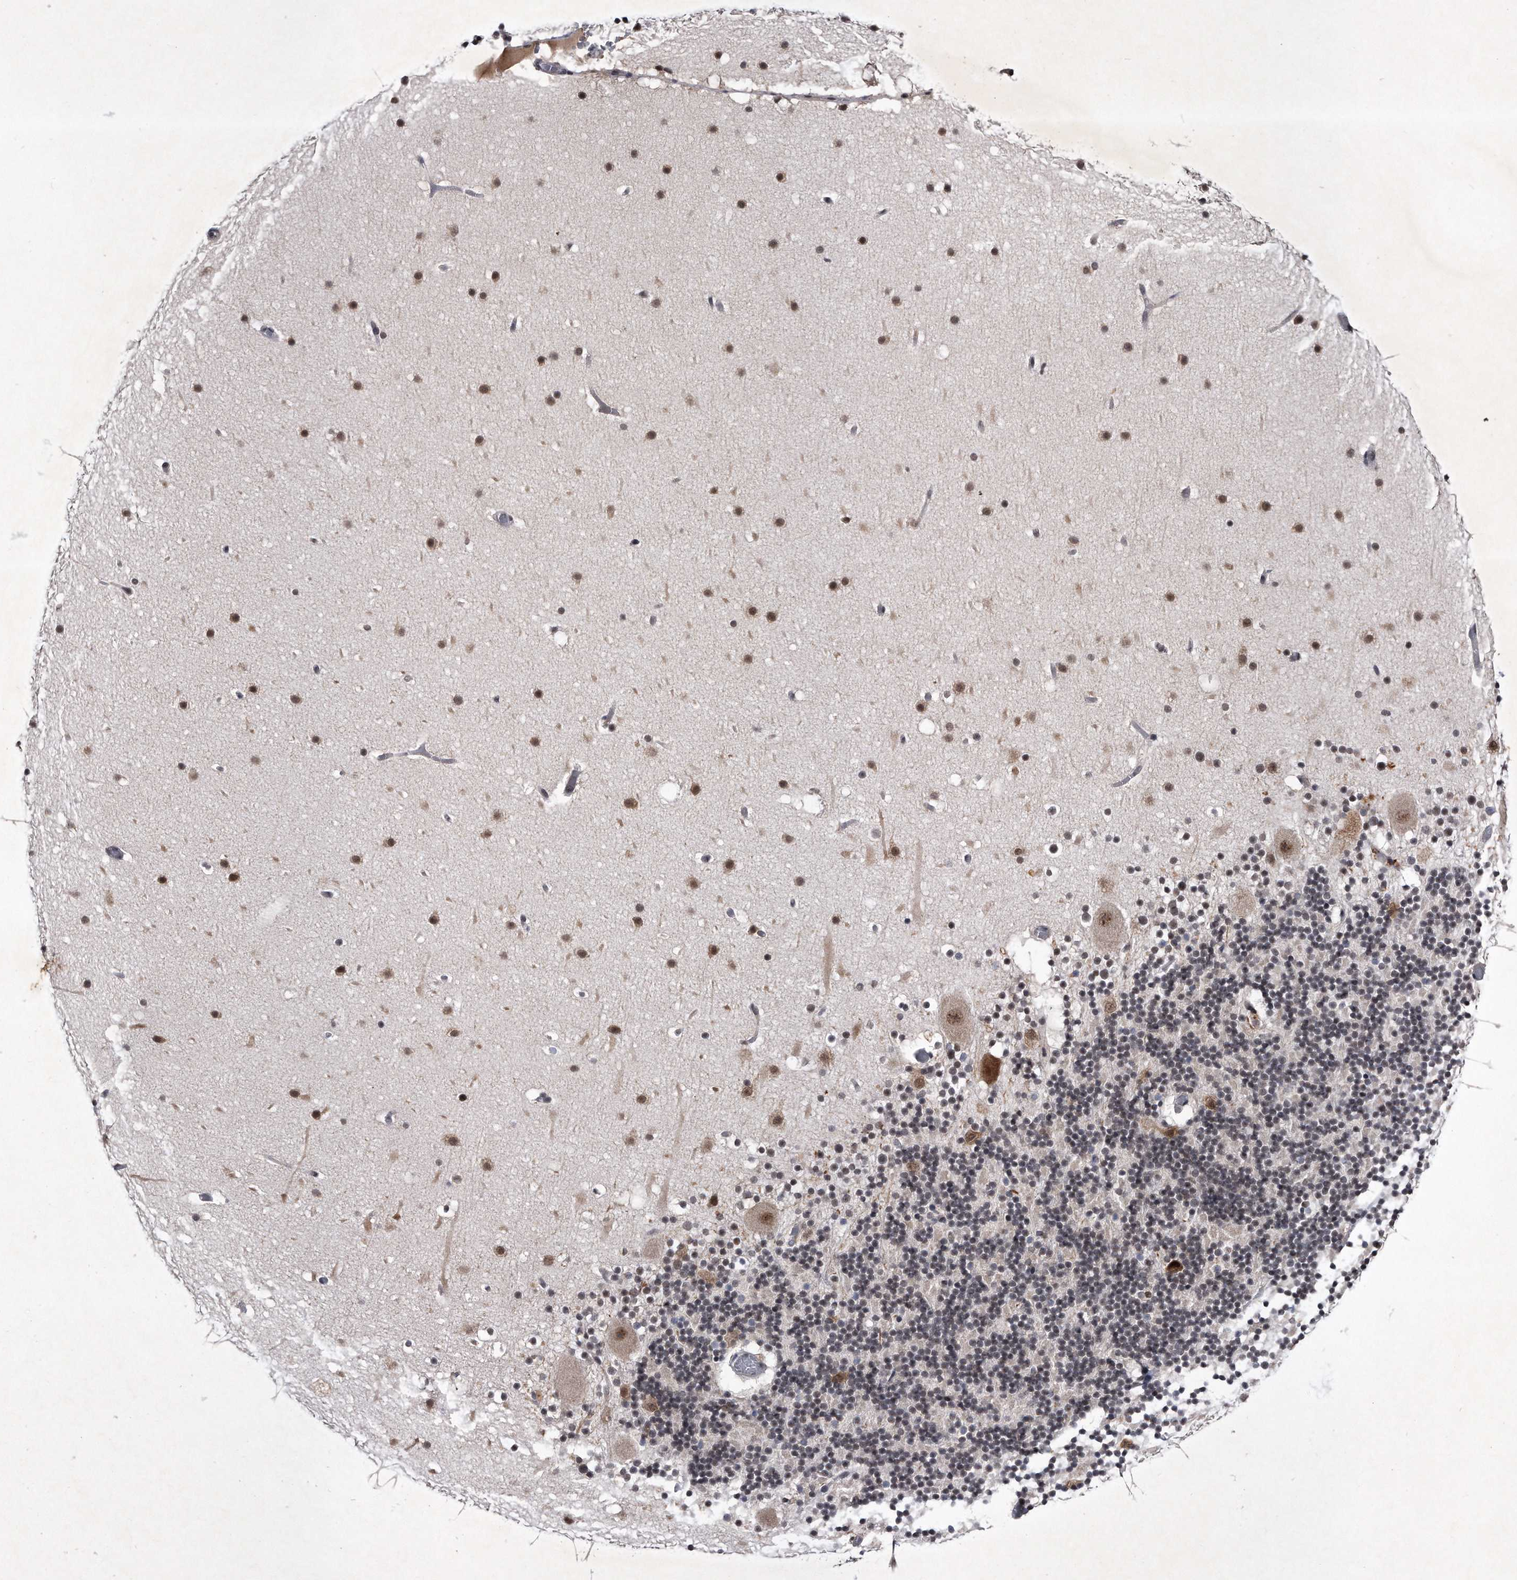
{"staining": {"intensity": "weak", "quantity": "25%-75%", "location": "cytoplasmic/membranous,nuclear"}, "tissue": "cerebellum", "cell_type": "Cells in granular layer", "image_type": "normal", "snomed": [{"axis": "morphology", "description": "Normal tissue, NOS"}, {"axis": "topography", "description": "Cerebellum"}], "caption": "Protein analysis of unremarkable cerebellum exhibits weak cytoplasmic/membranous,nuclear expression in about 25%-75% of cells in granular layer. Using DAB (brown) and hematoxylin (blue) stains, captured at high magnification using brightfield microscopy.", "gene": "VIRMA", "patient": {"sex": "male", "age": 57}}